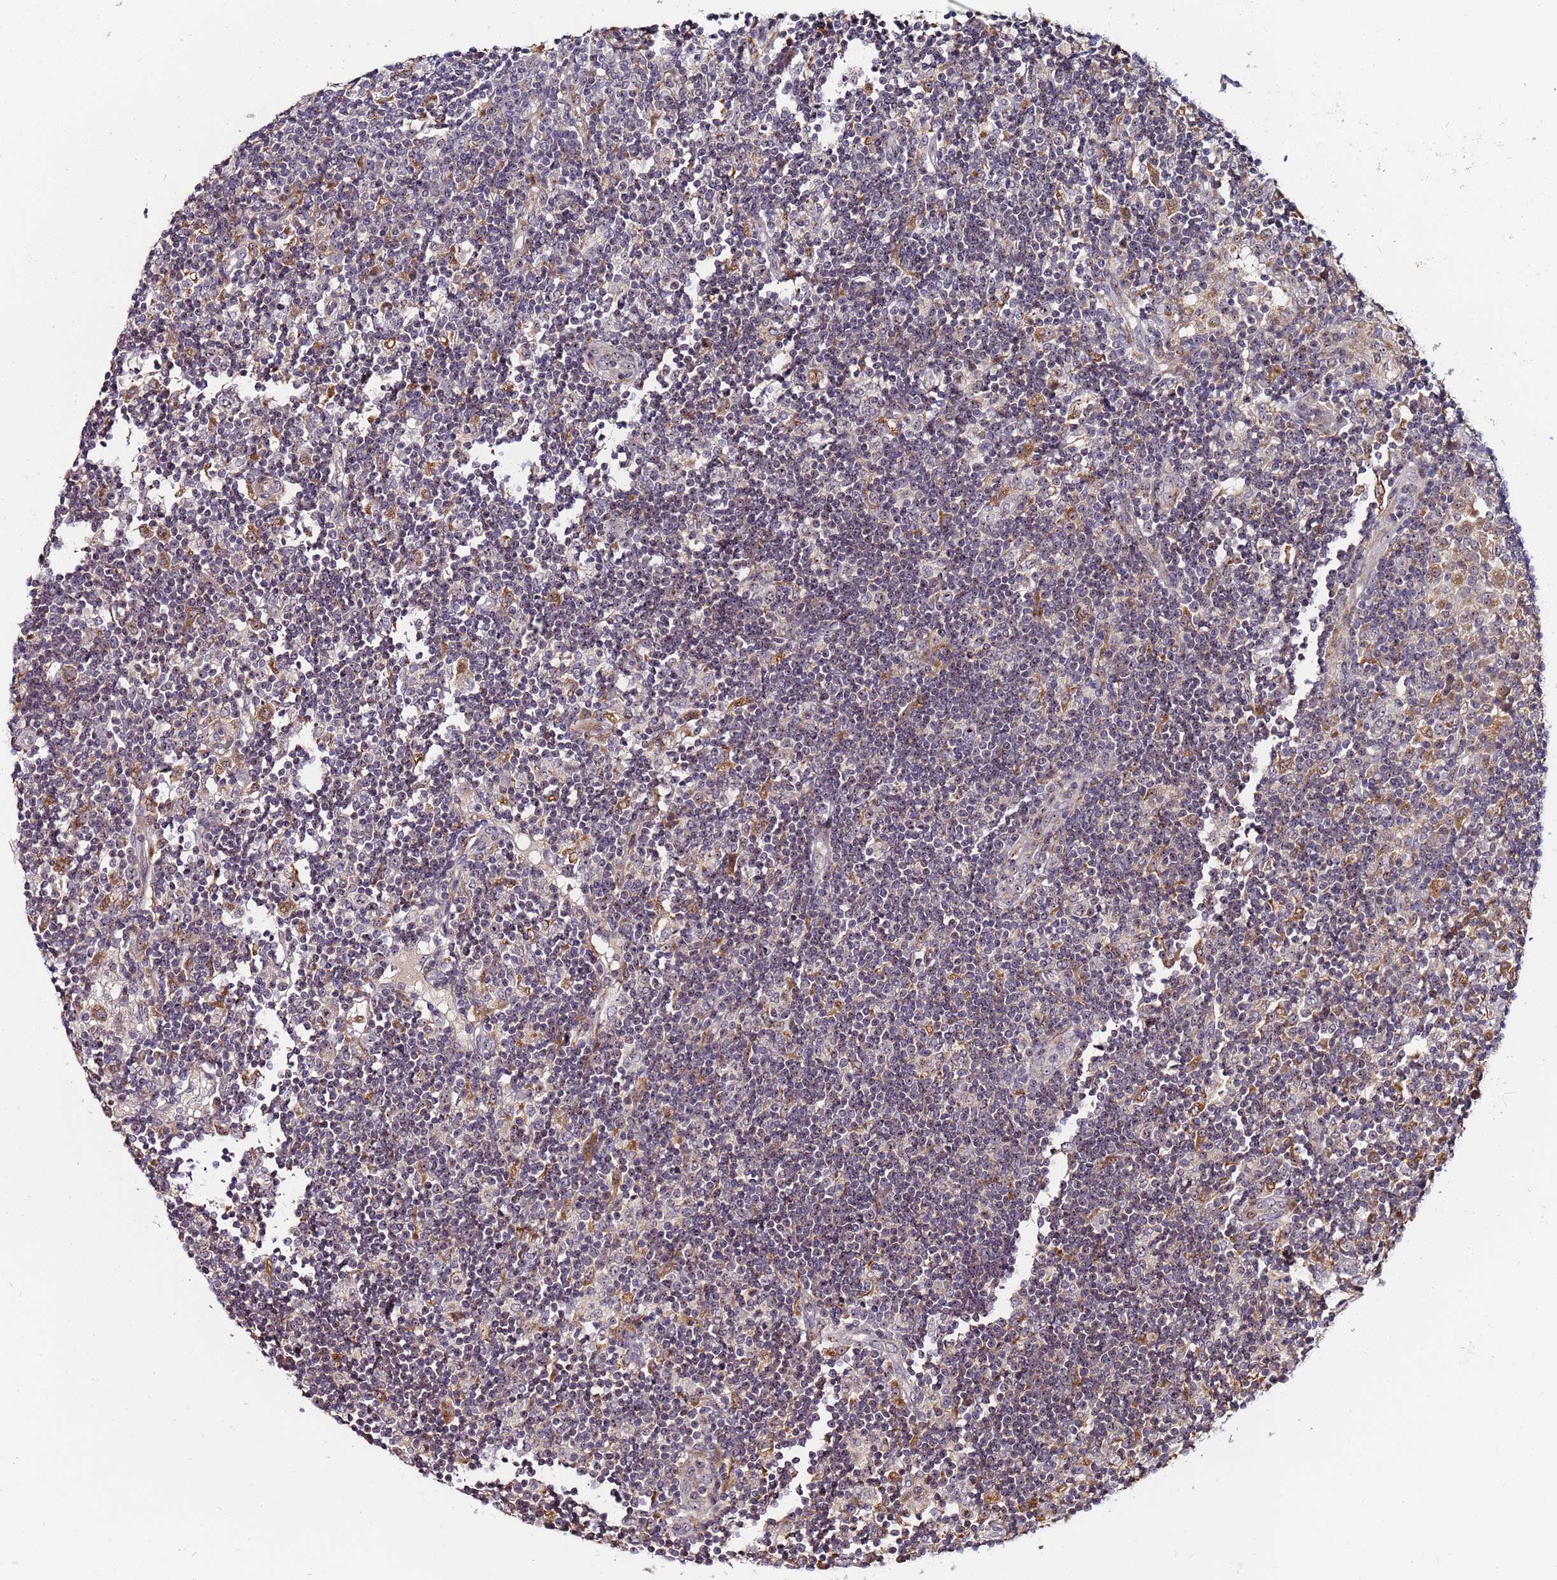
{"staining": {"intensity": "weak", "quantity": "25%-75%", "location": "cytoplasmic/membranous,nuclear"}, "tissue": "lymph node", "cell_type": "Germinal center cells", "image_type": "normal", "snomed": [{"axis": "morphology", "description": "Normal tissue, NOS"}, {"axis": "topography", "description": "Lymph node"}], "caption": "Brown immunohistochemical staining in benign lymph node displays weak cytoplasmic/membranous,nuclear expression in approximately 25%-75% of germinal center cells. (brown staining indicates protein expression, while blue staining denotes nuclei).", "gene": "KRI1", "patient": {"sex": "female", "age": 53}}